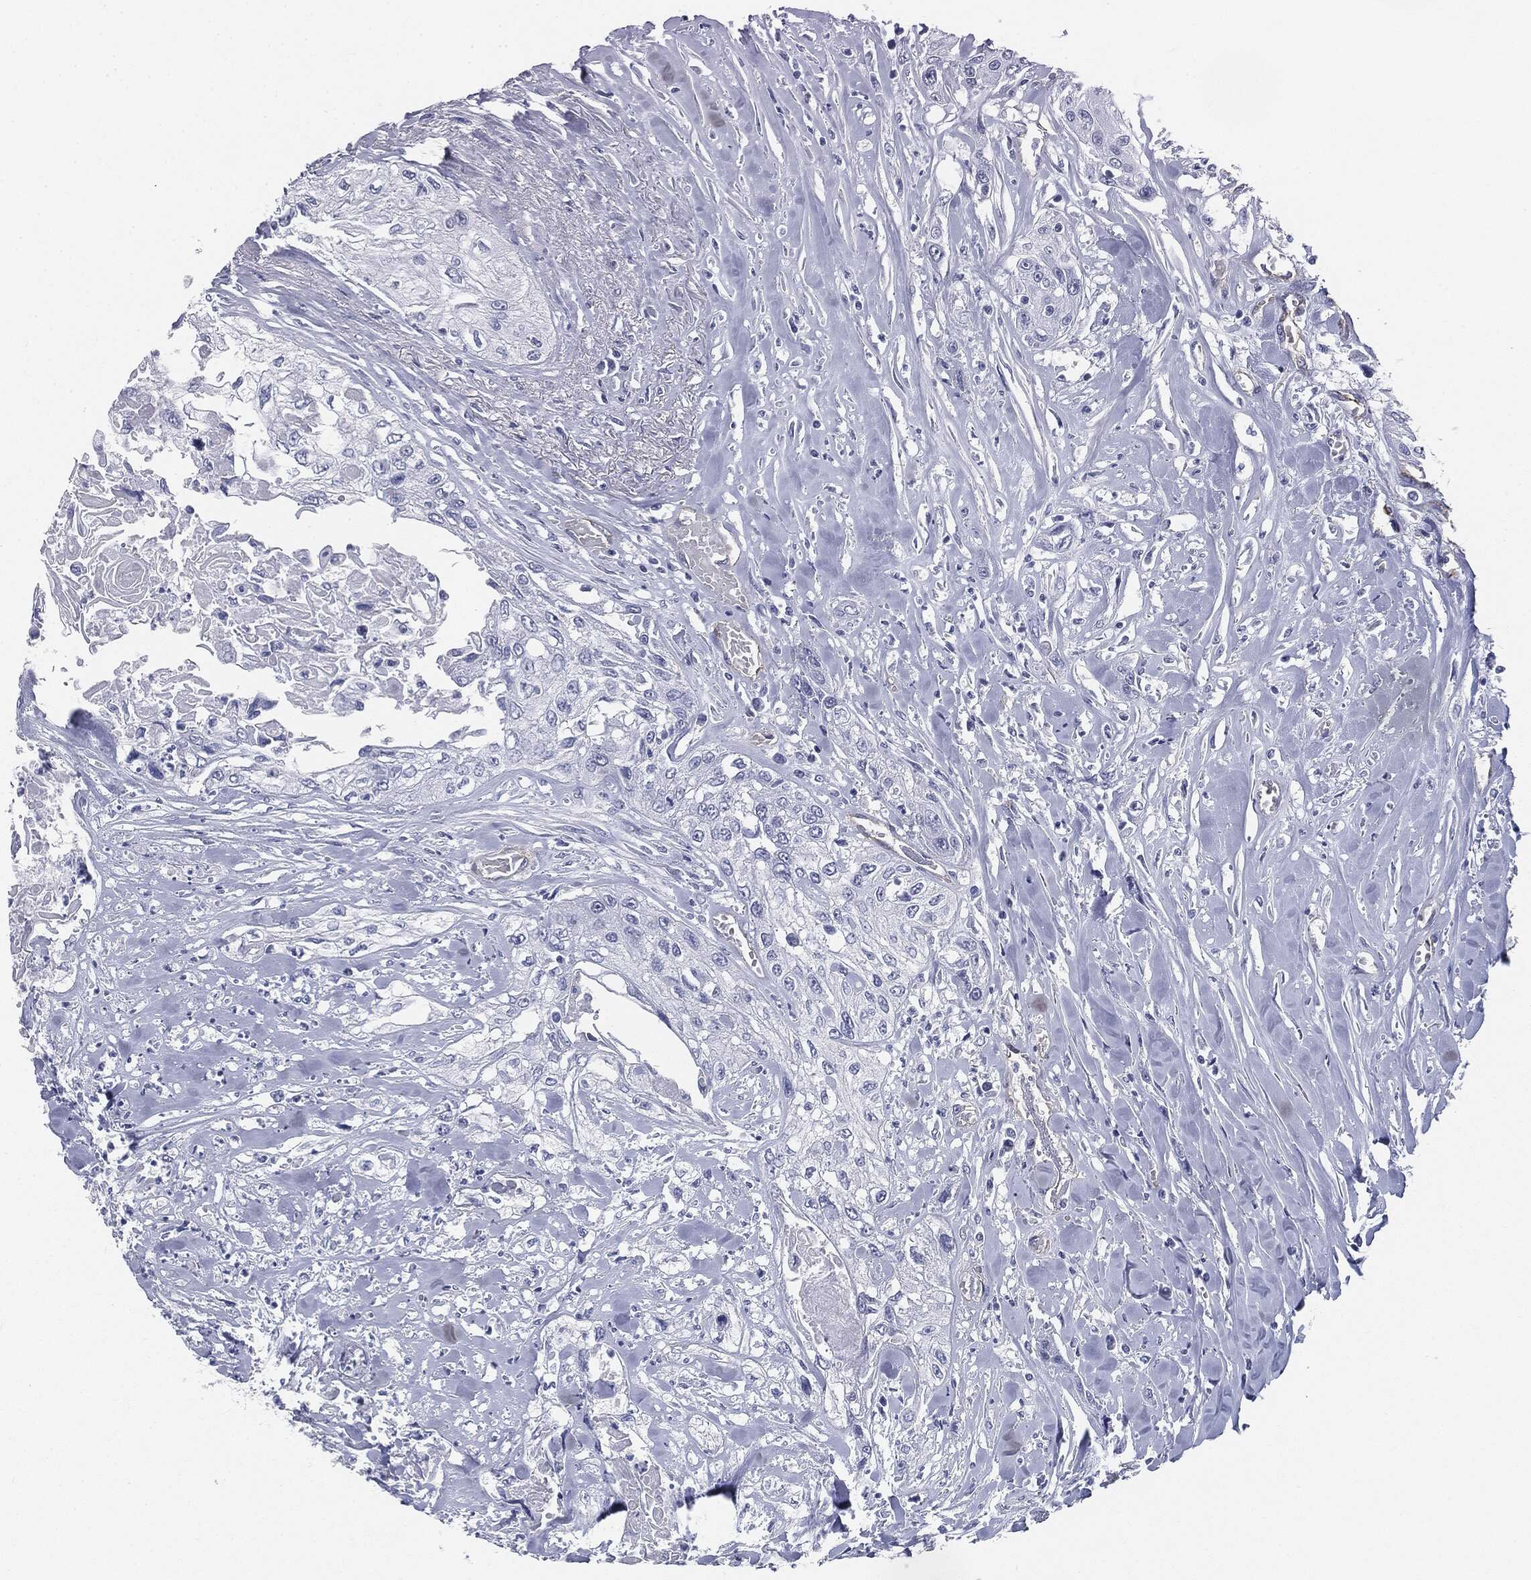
{"staining": {"intensity": "negative", "quantity": "none", "location": "none"}, "tissue": "head and neck cancer", "cell_type": "Tumor cells", "image_type": "cancer", "snomed": [{"axis": "morphology", "description": "Normal tissue, NOS"}, {"axis": "morphology", "description": "Squamous cell carcinoma, NOS"}, {"axis": "topography", "description": "Oral tissue"}, {"axis": "topography", "description": "Peripheral nerve tissue"}, {"axis": "topography", "description": "Head-Neck"}], "caption": "This is an IHC image of human squamous cell carcinoma (head and neck). There is no positivity in tumor cells.", "gene": "MUC5AC", "patient": {"sex": "female", "age": 59}}